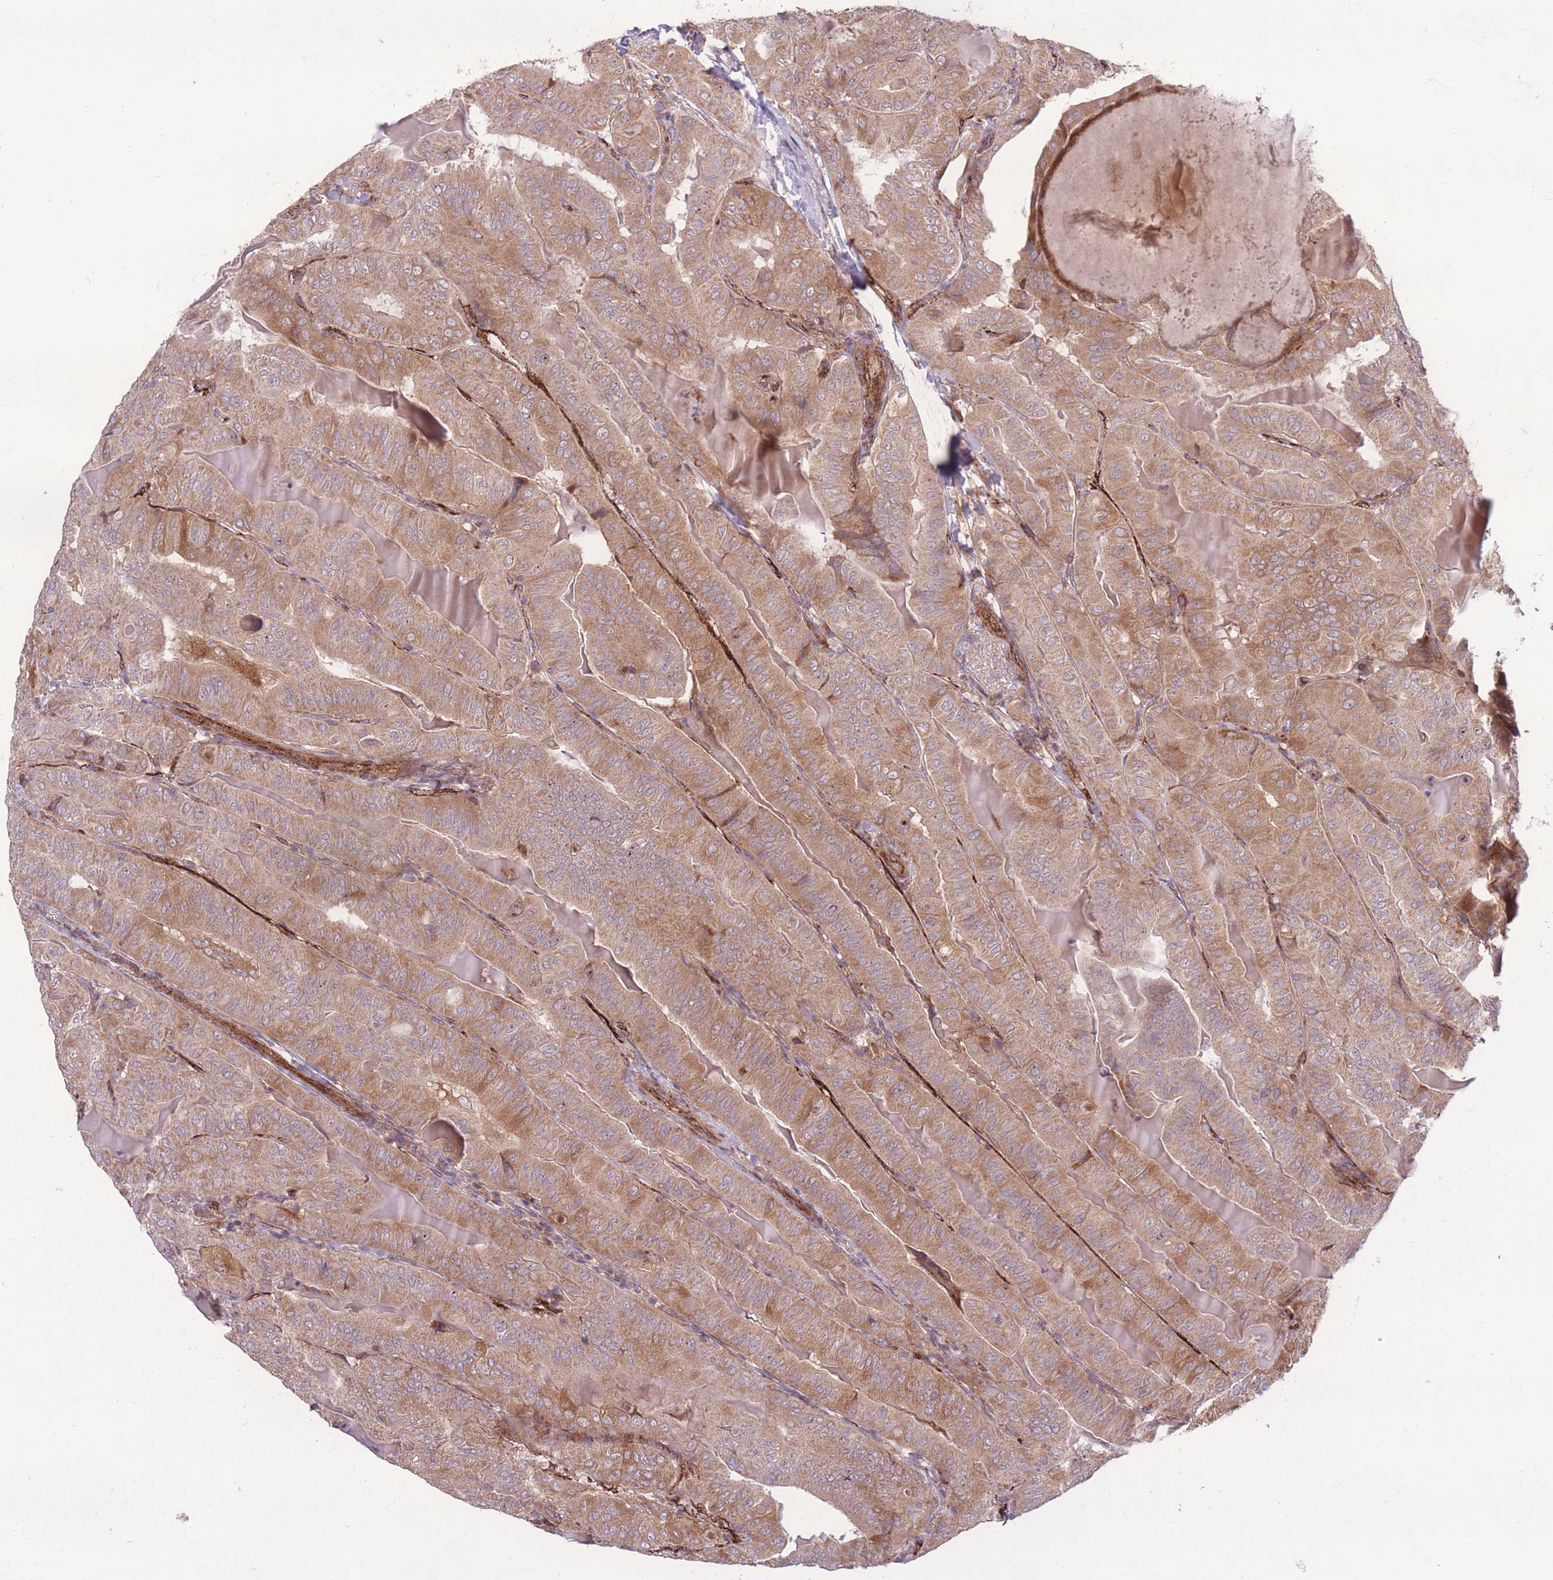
{"staining": {"intensity": "moderate", "quantity": ">75%", "location": "cytoplasmic/membranous"}, "tissue": "thyroid cancer", "cell_type": "Tumor cells", "image_type": "cancer", "snomed": [{"axis": "morphology", "description": "Papillary adenocarcinoma, NOS"}, {"axis": "topography", "description": "Thyroid gland"}], "caption": "A brown stain shows moderate cytoplasmic/membranous staining of a protein in papillary adenocarcinoma (thyroid) tumor cells.", "gene": "CISH", "patient": {"sex": "female", "age": 68}}